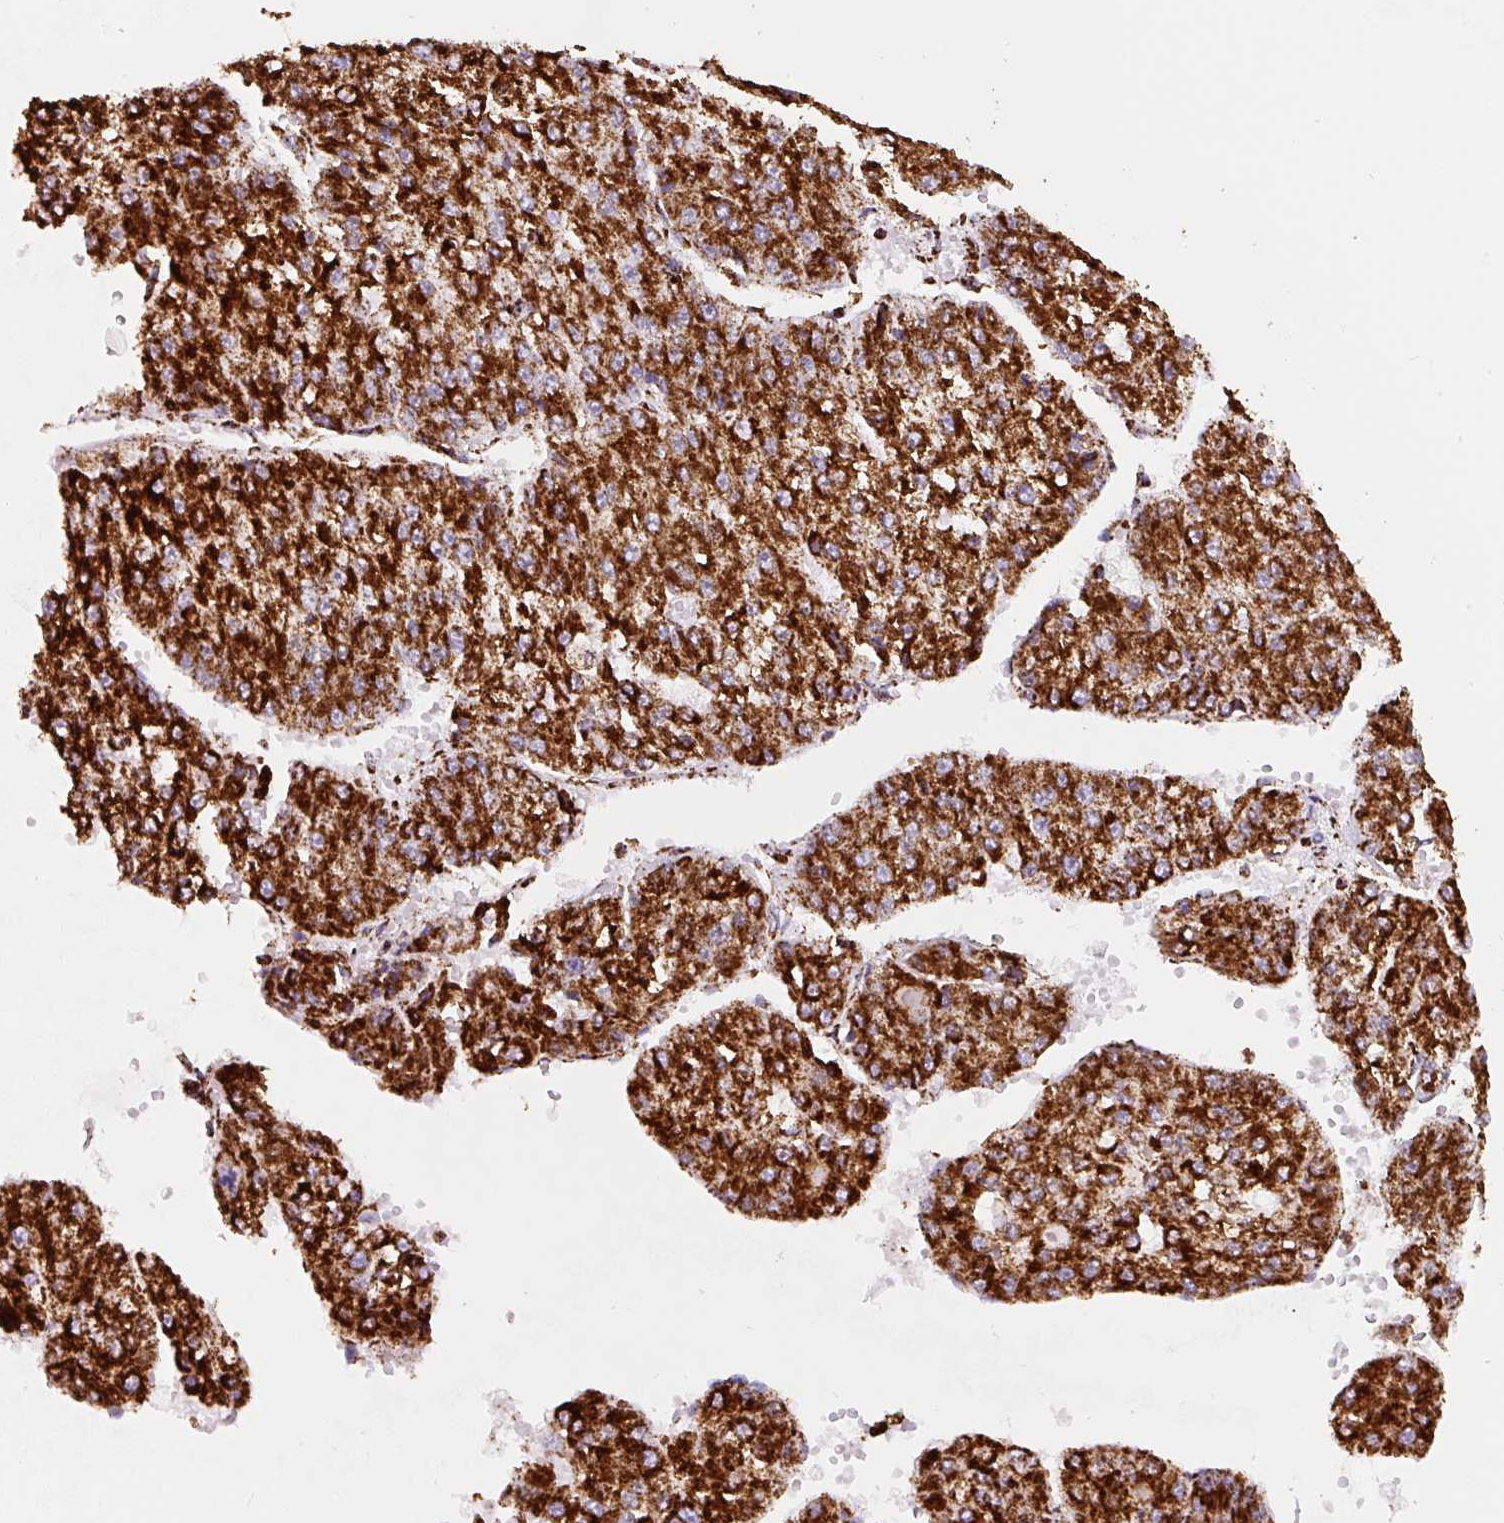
{"staining": {"intensity": "strong", "quantity": ">75%", "location": "cytoplasmic/membranous"}, "tissue": "liver cancer", "cell_type": "Tumor cells", "image_type": "cancer", "snomed": [{"axis": "morphology", "description": "Carcinoma, Hepatocellular, NOS"}, {"axis": "topography", "description": "Liver"}], "caption": "Human hepatocellular carcinoma (liver) stained with a brown dye exhibits strong cytoplasmic/membranous positive positivity in approximately >75% of tumor cells.", "gene": "ATP5F1A", "patient": {"sex": "female", "age": 73}}